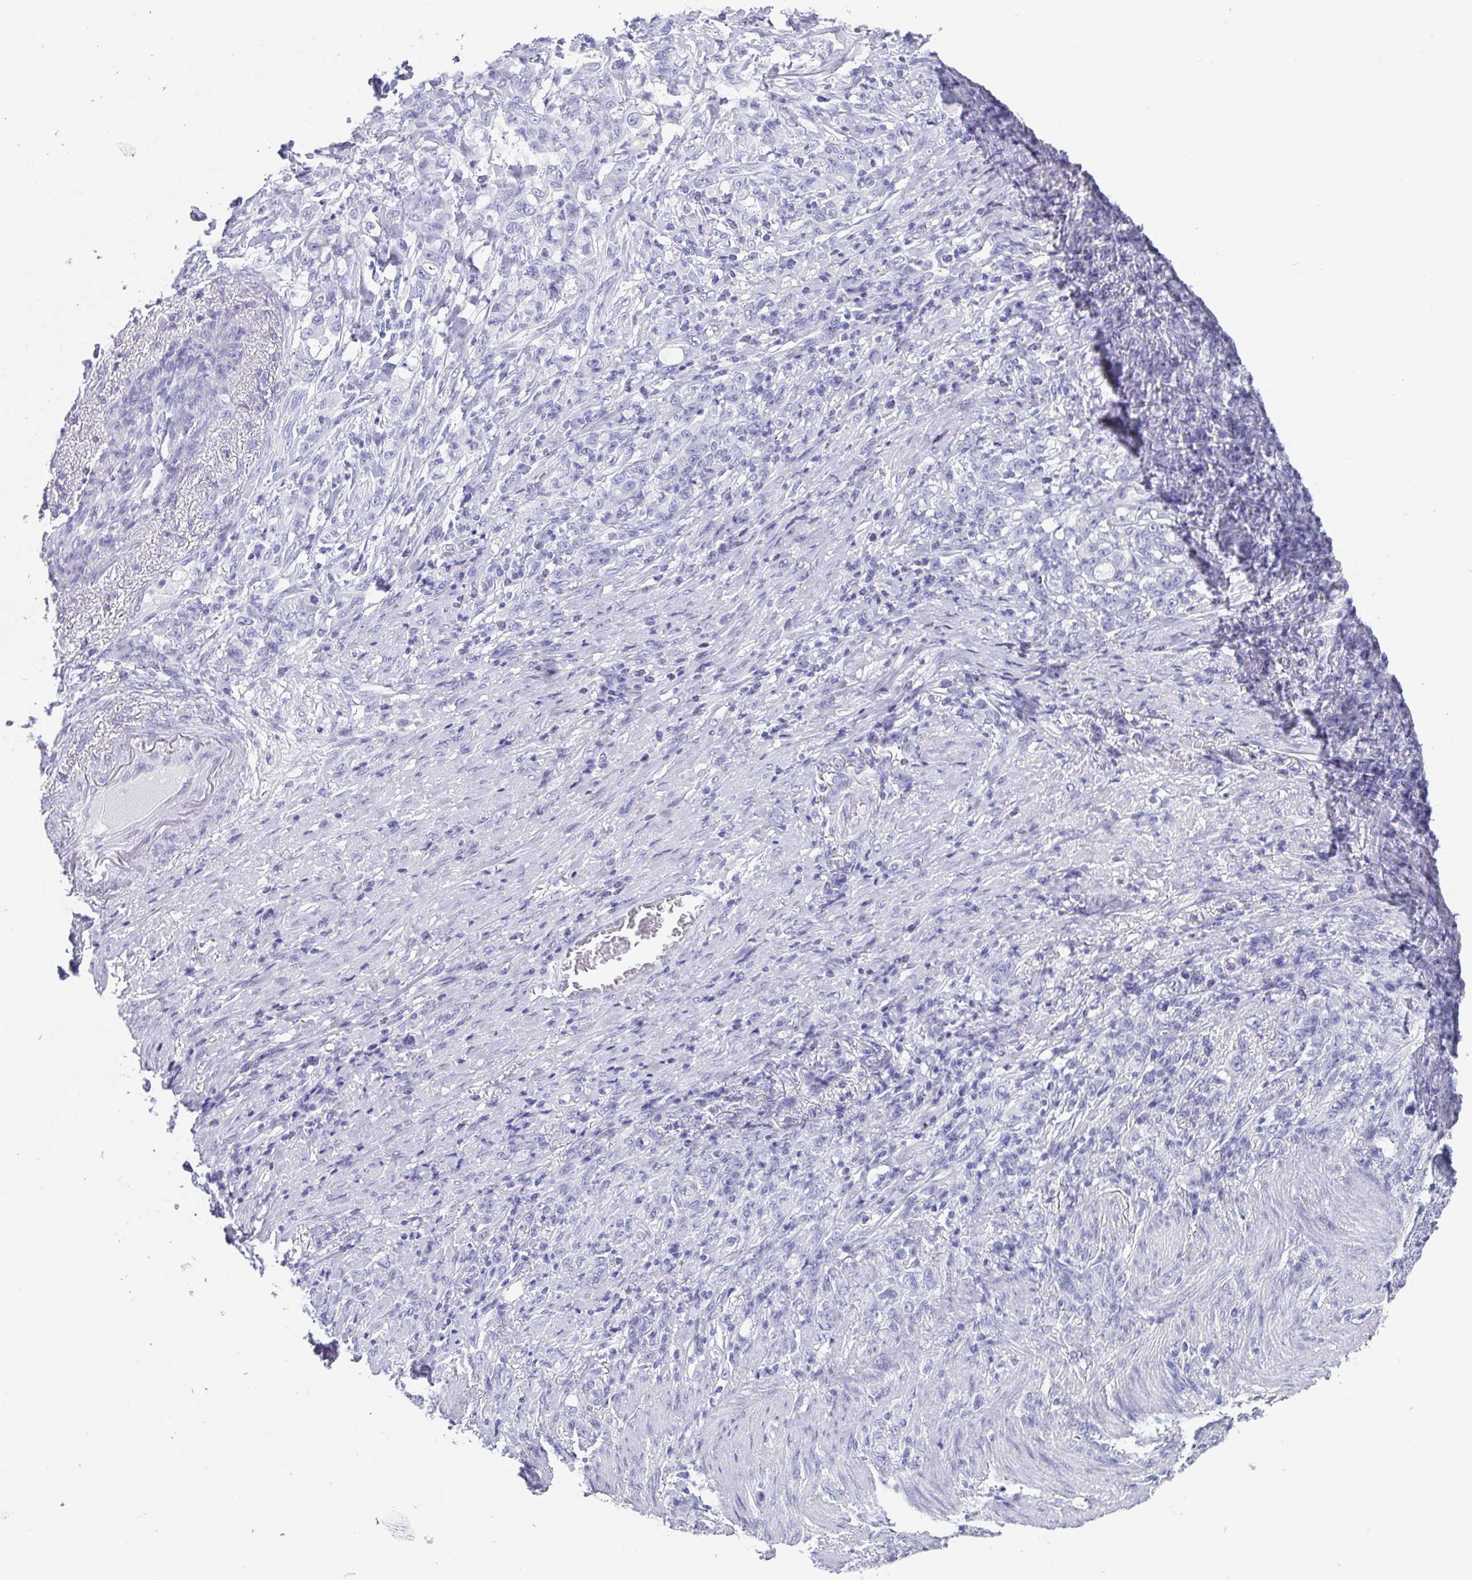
{"staining": {"intensity": "negative", "quantity": "none", "location": "none"}, "tissue": "stomach cancer", "cell_type": "Tumor cells", "image_type": "cancer", "snomed": [{"axis": "morphology", "description": "Adenocarcinoma, NOS"}, {"axis": "topography", "description": "Stomach"}], "caption": "Immunohistochemical staining of adenocarcinoma (stomach) exhibits no significant staining in tumor cells.", "gene": "SCGN", "patient": {"sex": "female", "age": 79}}